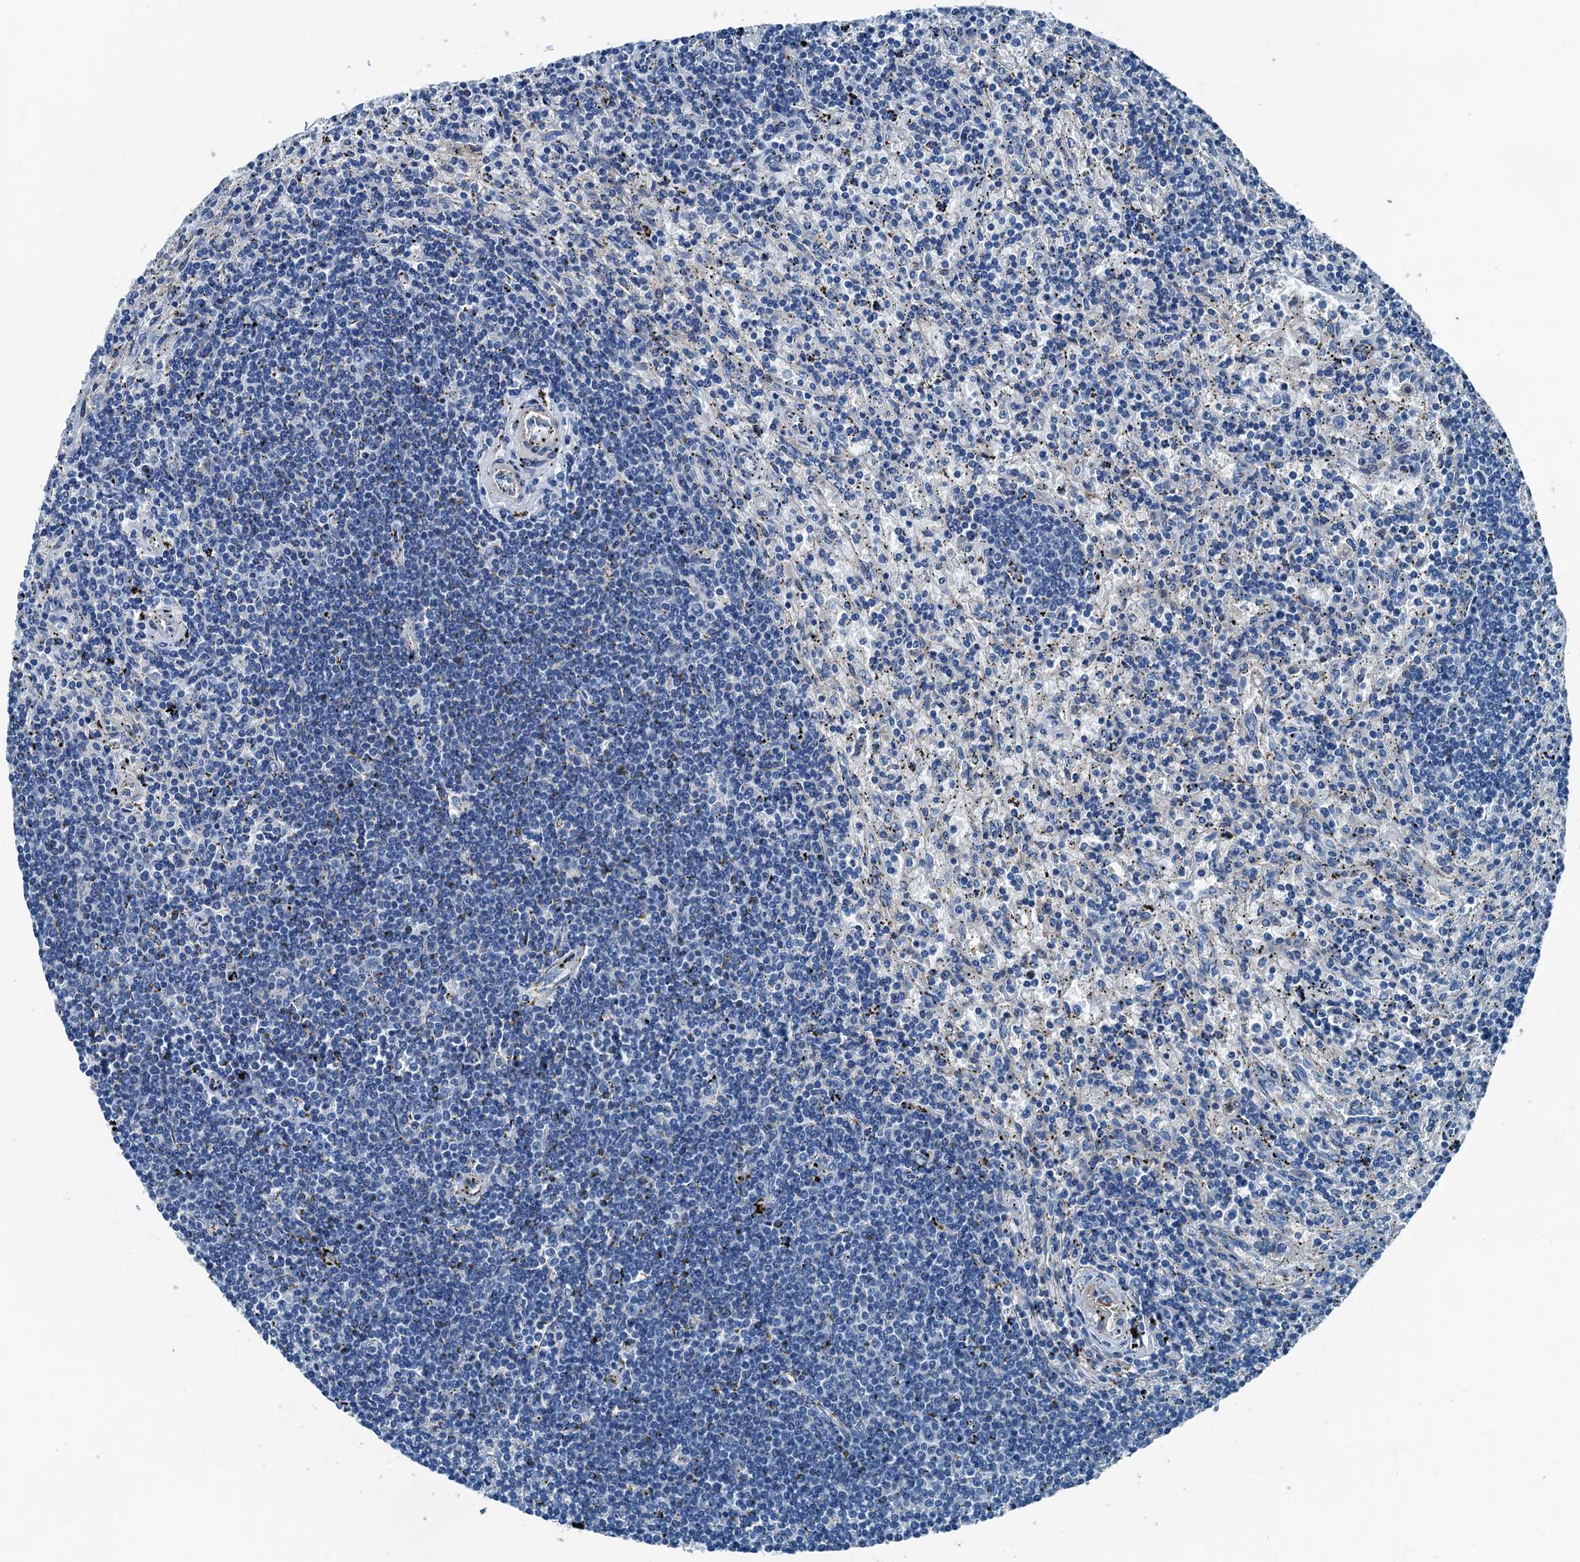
{"staining": {"intensity": "negative", "quantity": "none", "location": "none"}, "tissue": "lymphoma", "cell_type": "Tumor cells", "image_type": "cancer", "snomed": [{"axis": "morphology", "description": "Malignant lymphoma, non-Hodgkin's type, Low grade"}, {"axis": "topography", "description": "Spleen"}], "caption": "There is no significant positivity in tumor cells of malignant lymphoma, non-Hodgkin's type (low-grade).", "gene": "RAB3IL1", "patient": {"sex": "male", "age": 76}}